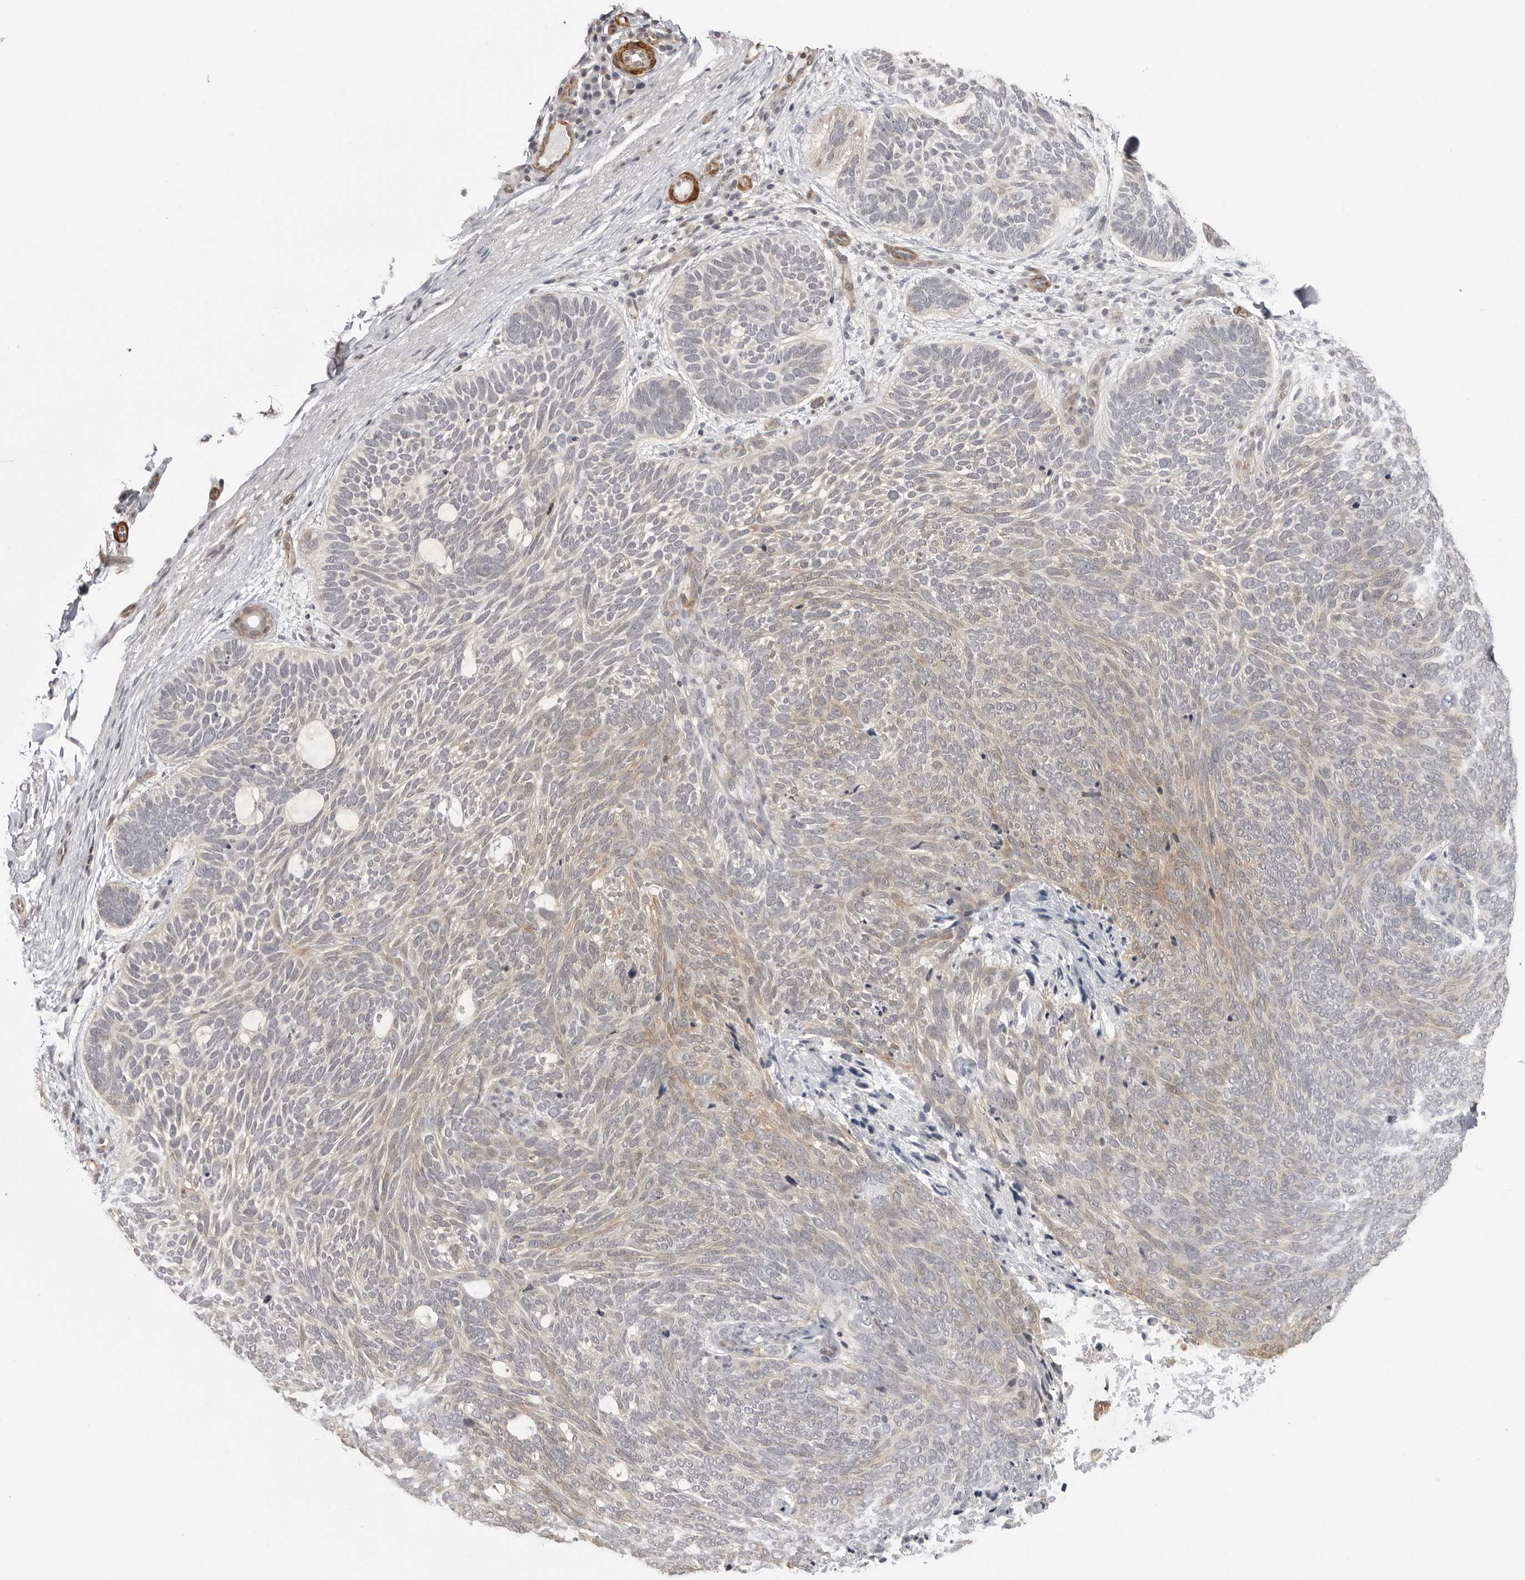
{"staining": {"intensity": "weak", "quantity": "<25%", "location": "cytoplasmic/membranous"}, "tissue": "skin cancer", "cell_type": "Tumor cells", "image_type": "cancer", "snomed": [{"axis": "morphology", "description": "Basal cell carcinoma"}, {"axis": "topography", "description": "Skin"}], "caption": "Tumor cells are negative for protein expression in human skin cancer.", "gene": "UNK", "patient": {"sex": "female", "age": 85}}